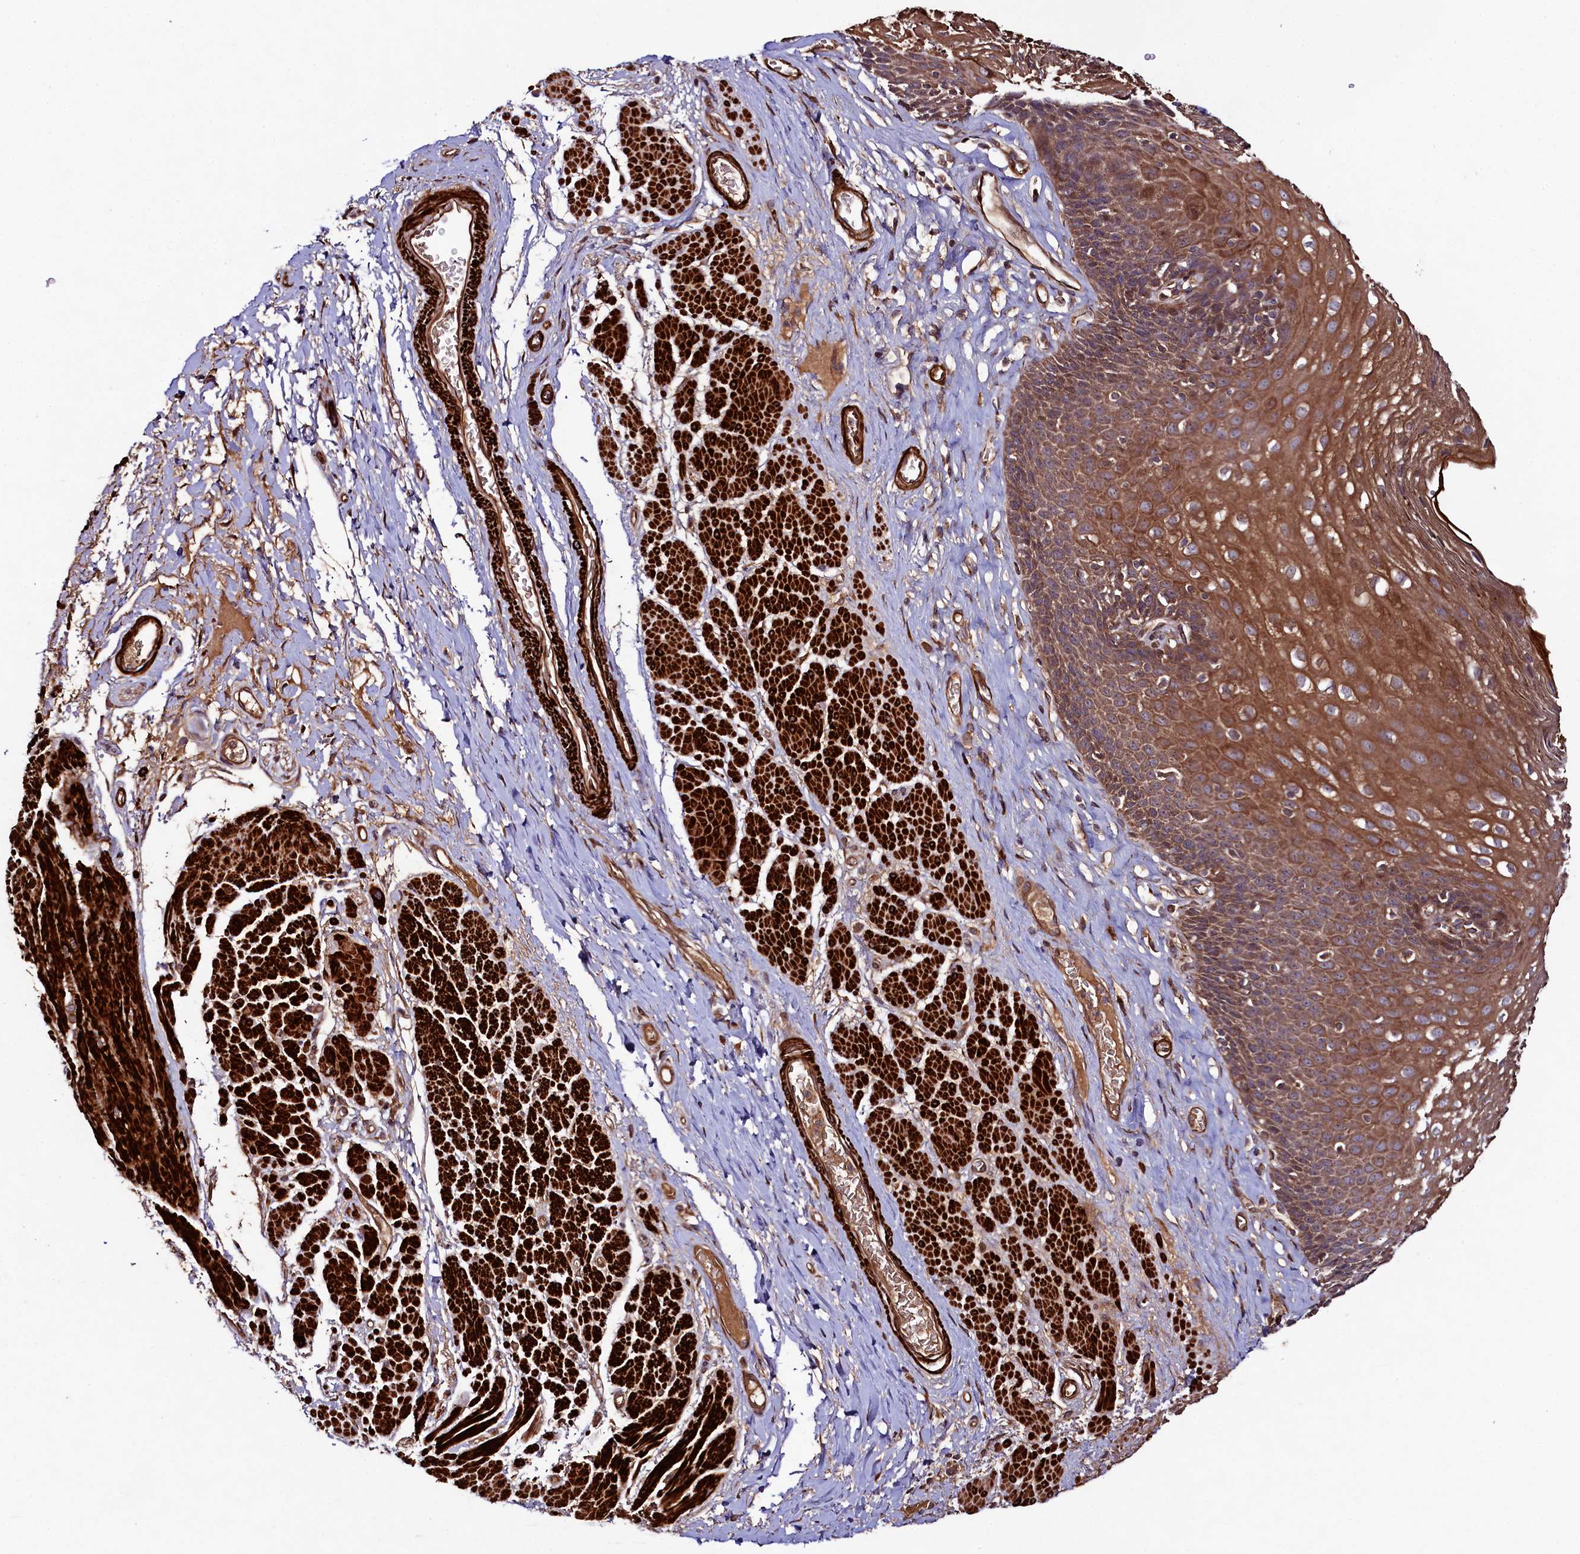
{"staining": {"intensity": "moderate", "quantity": ">75%", "location": "cytoplasmic/membranous"}, "tissue": "esophagus", "cell_type": "Squamous epithelial cells", "image_type": "normal", "snomed": [{"axis": "morphology", "description": "Normal tissue, NOS"}, {"axis": "topography", "description": "Esophagus"}], "caption": "High-magnification brightfield microscopy of normal esophagus stained with DAB (3,3'-diaminobenzidine) (brown) and counterstained with hematoxylin (blue). squamous epithelial cells exhibit moderate cytoplasmic/membranous expression is seen in about>75% of cells. (DAB IHC, brown staining for protein, blue staining for nuclei).", "gene": "CCDC102A", "patient": {"sex": "female", "age": 66}}